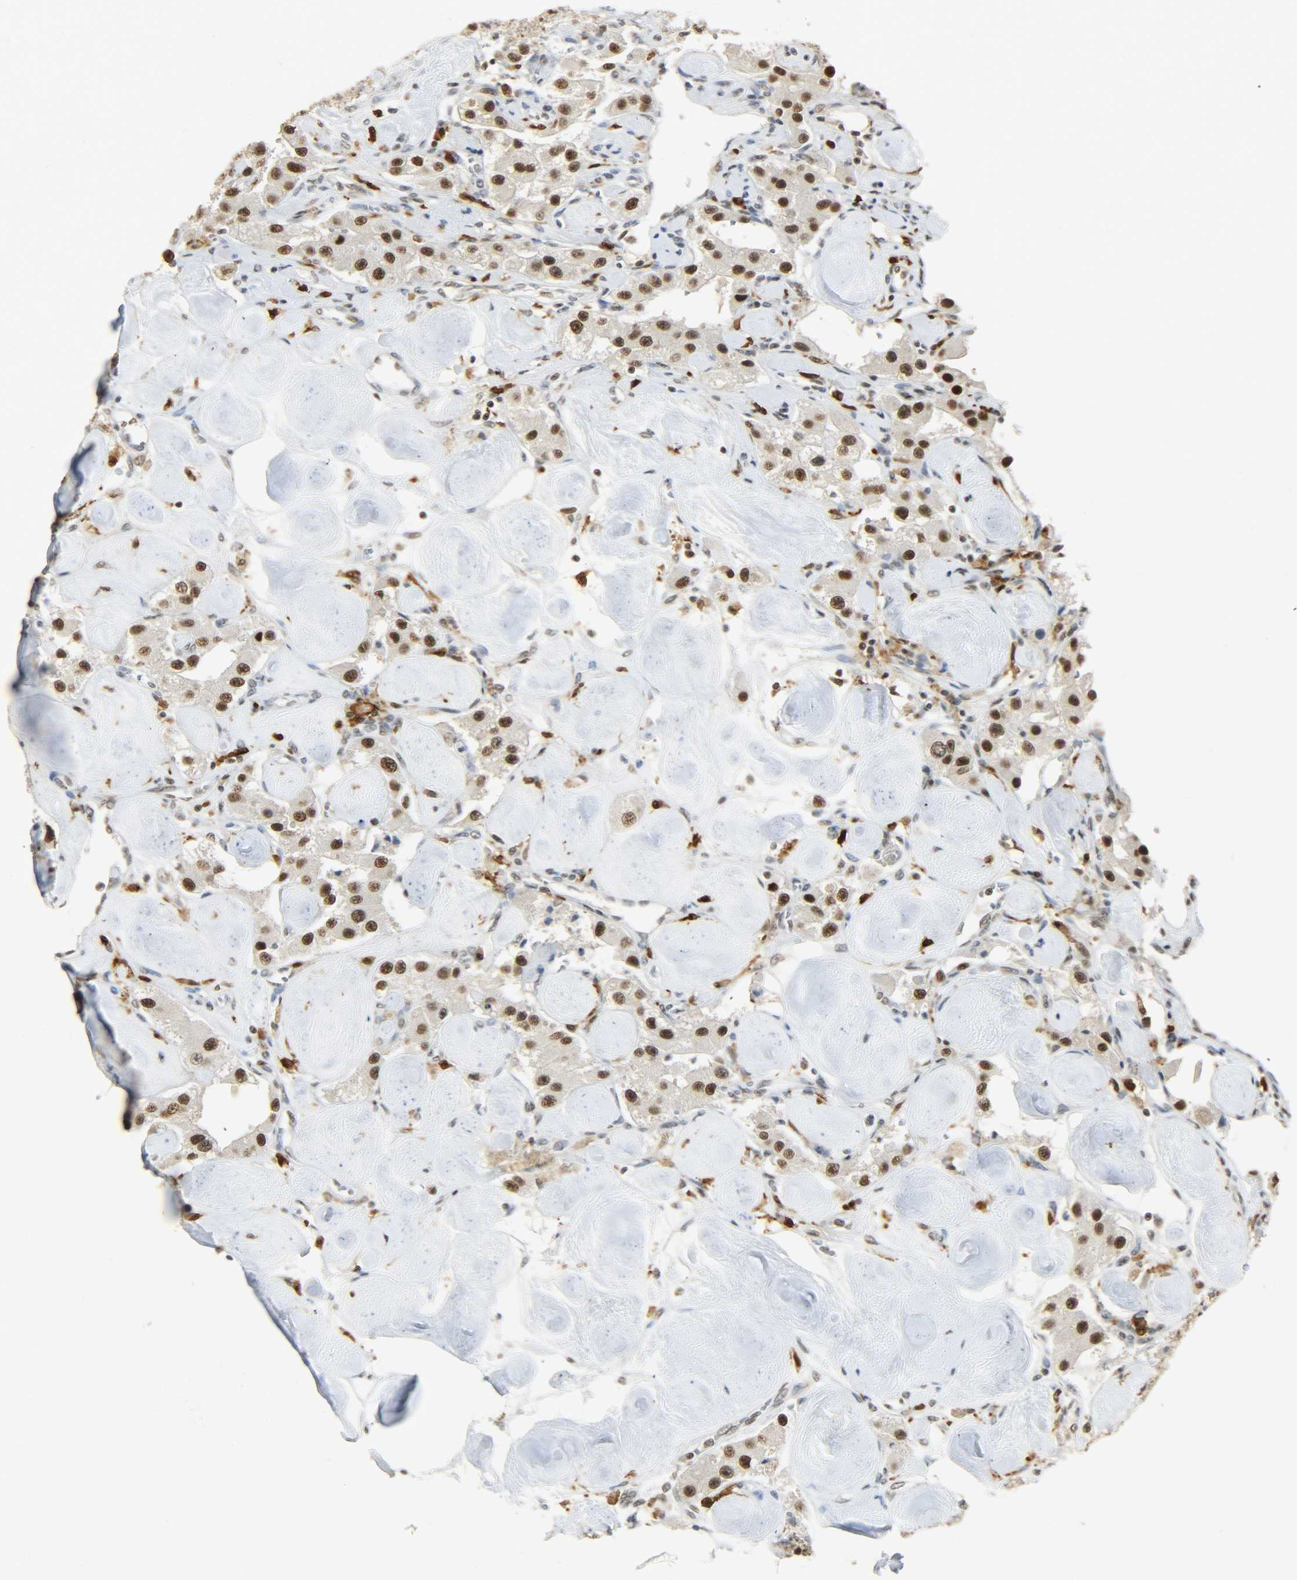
{"staining": {"intensity": "strong", "quantity": ">75%", "location": "nuclear"}, "tissue": "carcinoid", "cell_type": "Tumor cells", "image_type": "cancer", "snomed": [{"axis": "morphology", "description": "Carcinoid, malignant, NOS"}, {"axis": "topography", "description": "Pancreas"}], "caption": "A micrograph of human carcinoid stained for a protein displays strong nuclear brown staining in tumor cells.", "gene": "NGFR", "patient": {"sex": "male", "age": 41}}